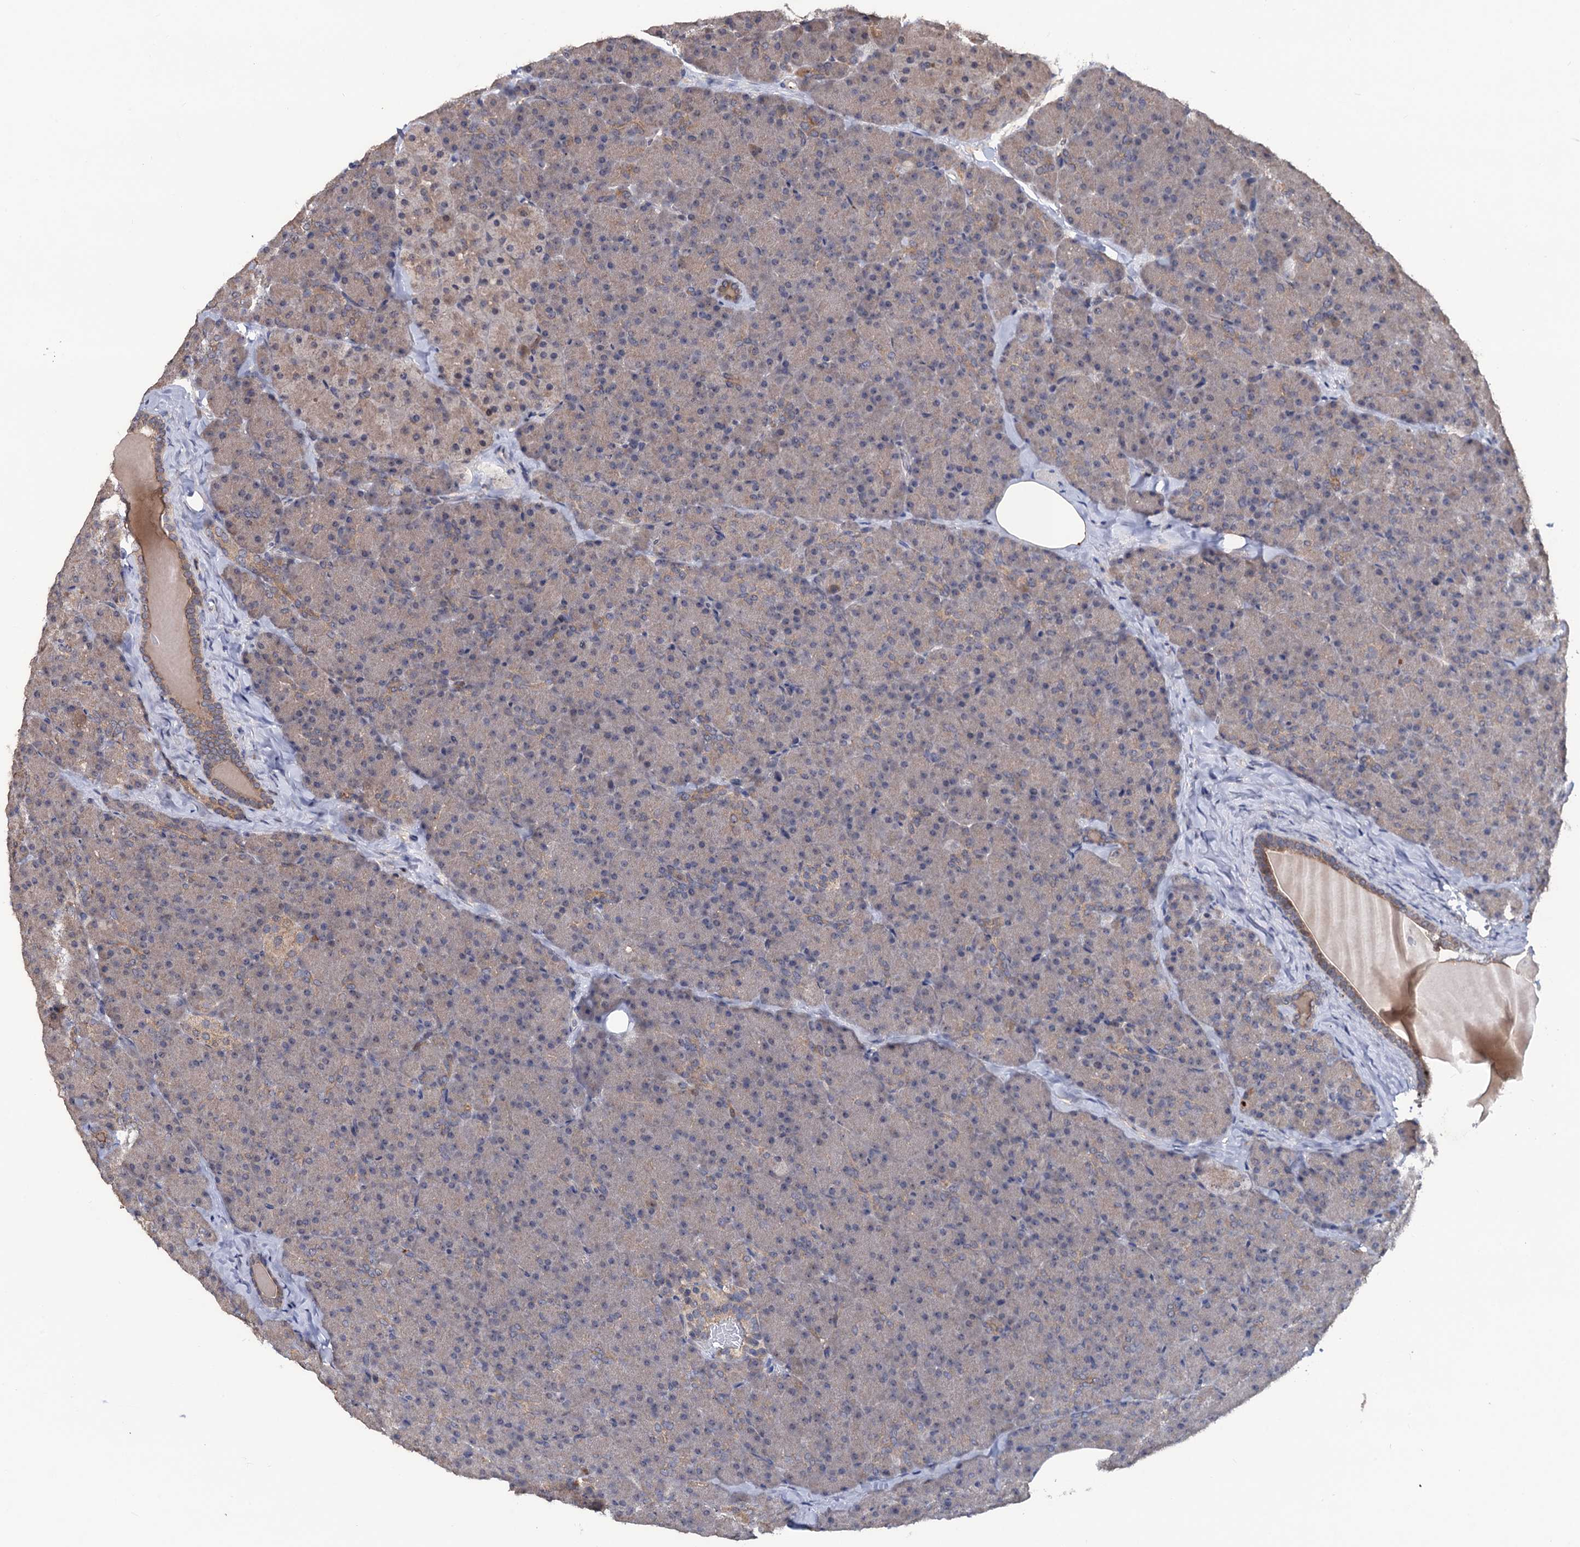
{"staining": {"intensity": "weak", "quantity": "25%-75%", "location": "cytoplasmic/membranous"}, "tissue": "pancreas", "cell_type": "Exocrine glandular cells", "image_type": "normal", "snomed": [{"axis": "morphology", "description": "Normal tissue, NOS"}, {"axis": "topography", "description": "Pancreas"}], "caption": "Immunohistochemistry (IHC) staining of benign pancreas, which shows low levels of weak cytoplasmic/membranous expression in about 25%-75% of exocrine glandular cells indicating weak cytoplasmic/membranous protein expression. The staining was performed using DAB (brown) for protein detection and nuclei were counterstained in hematoxylin (blue).", "gene": "LRRC63", "patient": {"sex": "male", "age": 36}}